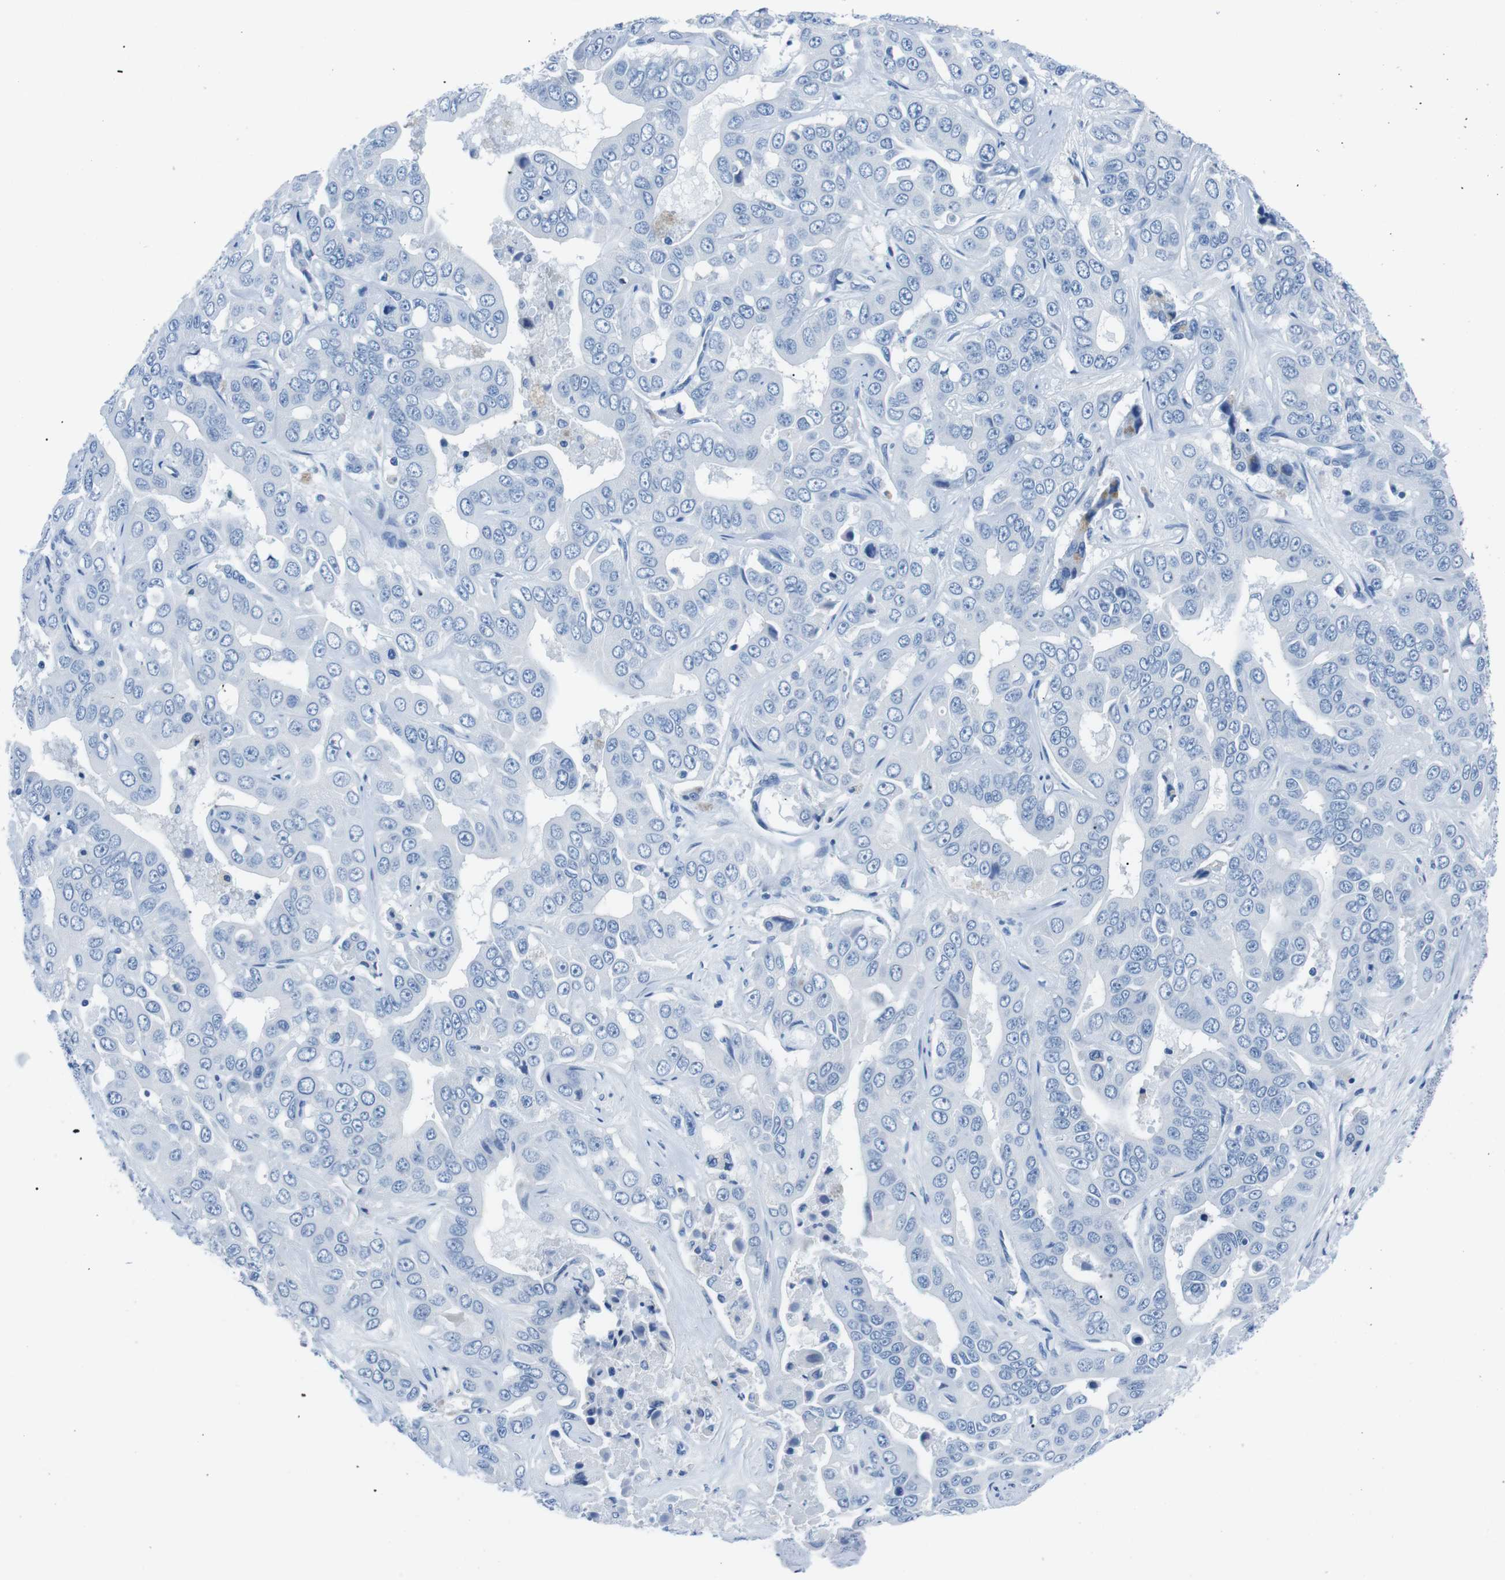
{"staining": {"intensity": "negative", "quantity": "none", "location": "none"}, "tissue": "liver cancer", "cell_type": "Tumor cells", "image_type": "cancer", "snomed": [{"axis": "morphology", "description": "Cholangiocarcinoma"}, {"axis": "topography", "description": "Liver"}], "caption": "Immunohistochemistry (IHC) micrograph of neoplastic tissue: liver cholangiocarcinoma stained with DAB (3,3'-diaminobenzidine) demonstrates no significant protein staining in tumor cells.", "gene": "MUC2", "patient": {"sex": "female", "age": 52}}